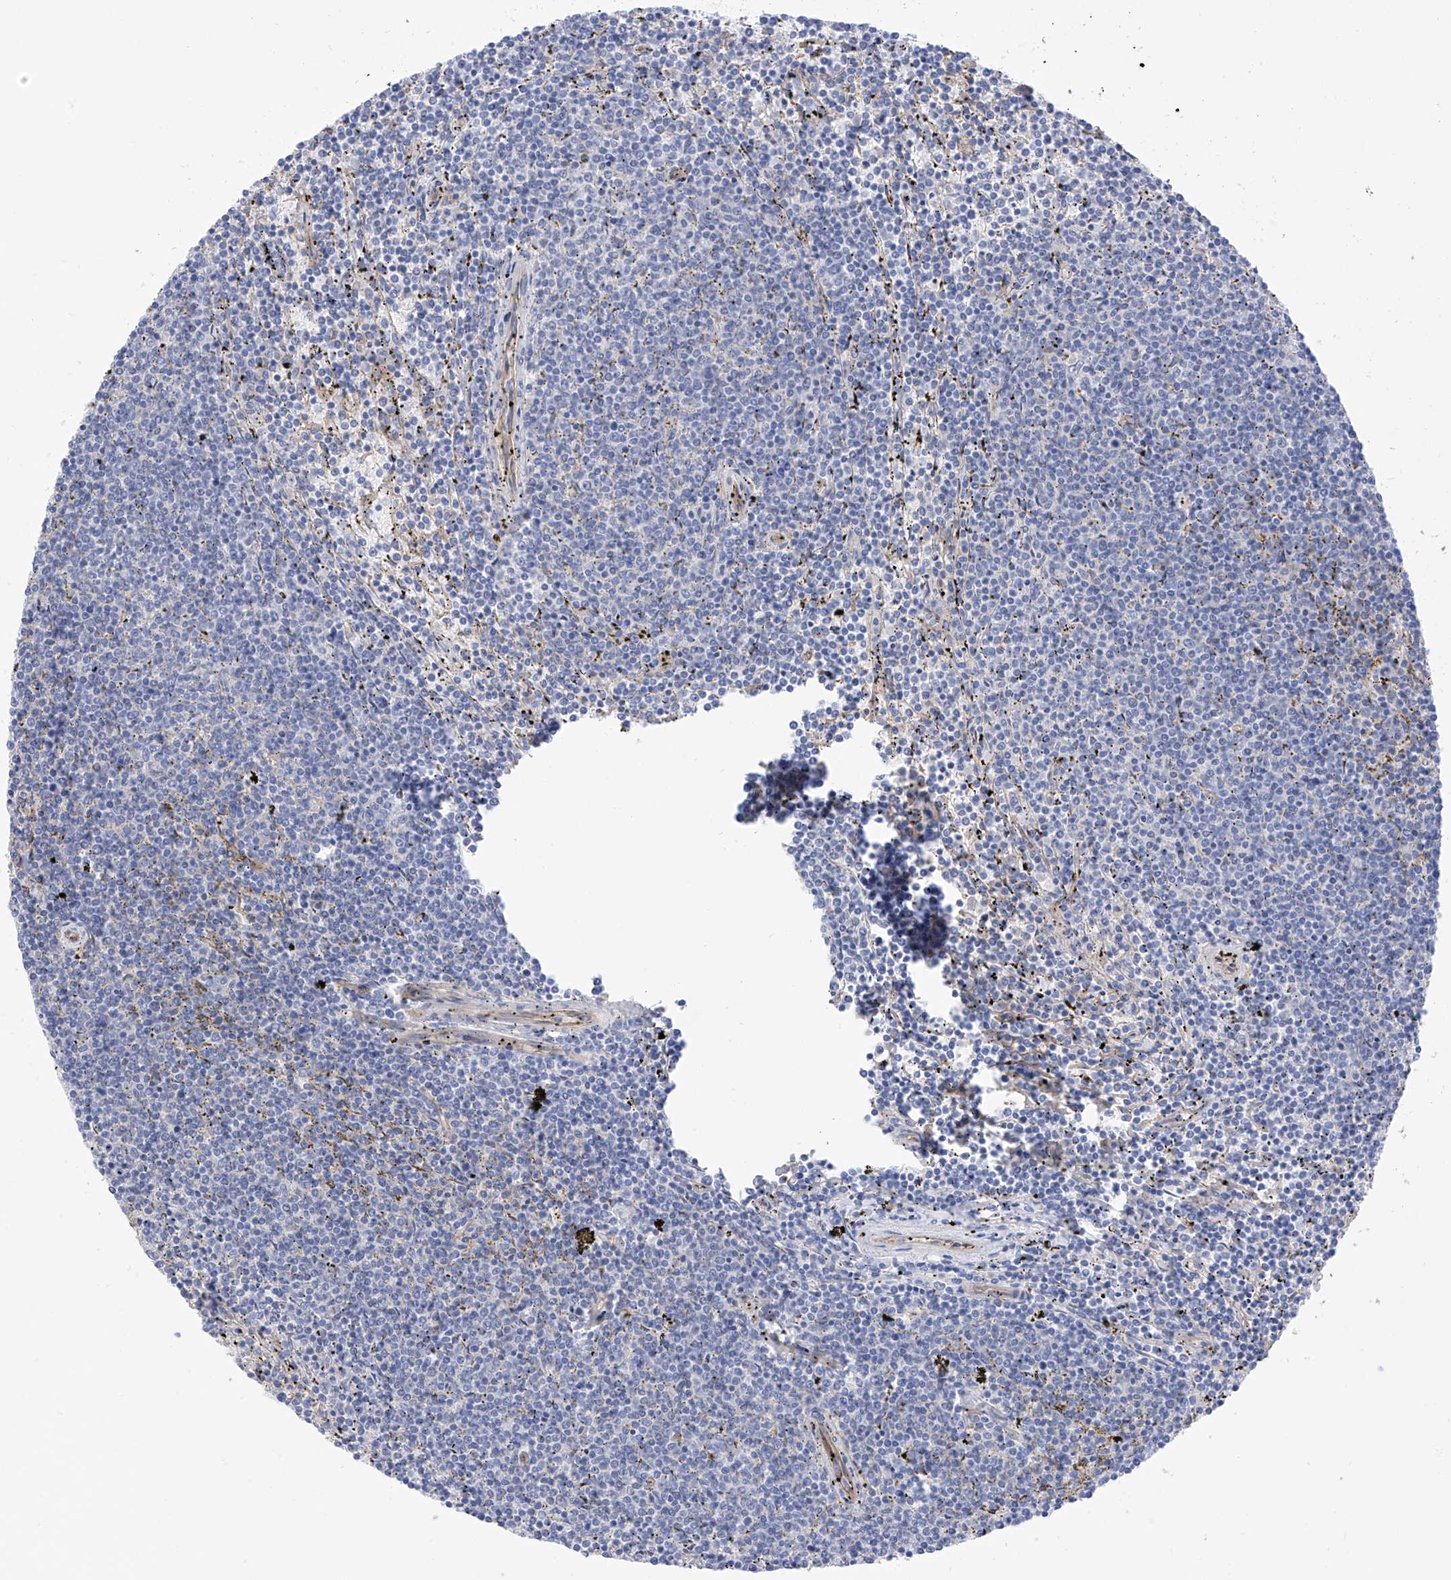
{"staining": {"intensity": "negative", "quantity": "none", "location": "none"}, "tissue": "lymphoma", "cell_type": "Tumor cells", "image_type": "cancer", "snomed": [{"axis": "morphology", "description": "Malignant lymphoma, non-Hodgkin's type, Low grade"}, {"axis": "topography", "description": "Spleen"}], "caption": "Protein analysis of lymphoma displays no significant expression in tumor cells. Brightfield microscopy of IHC stained with DAB (brown) and hematoxylin (blue), captured at high magnification.", "gene": "ITGA9", "patient": {"sex": "female", "age": 50}}